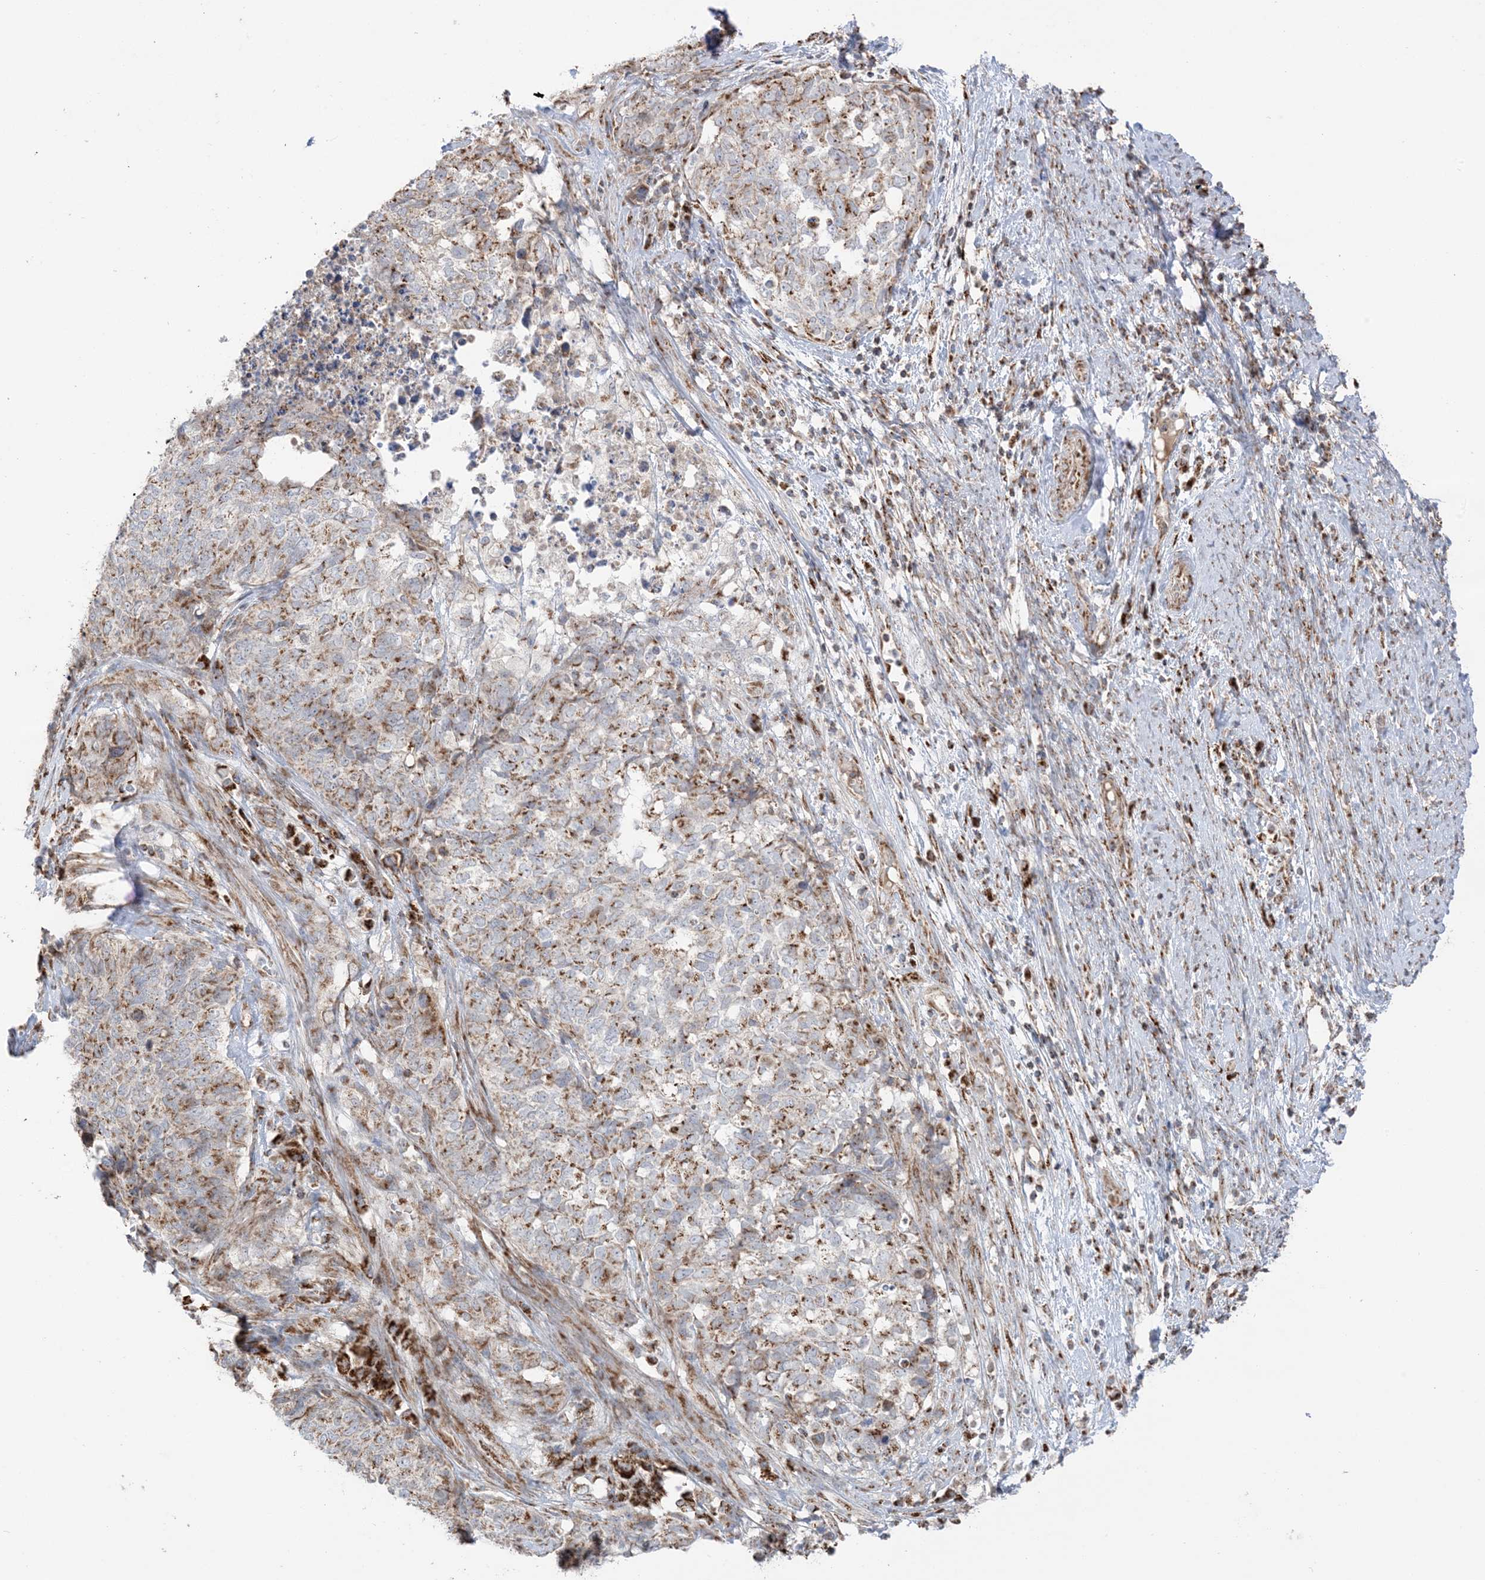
{"staining": {"intensity": "moderate", "quantity": ">75%", "location": "cytoplasmic/membranous"}, "tissue": "cervical cancer", "cell_type": "Tumor cells", "image_type": "cancer", "snomed": [{"axis": "morphology", "description": "Squamous cell carcinoma, NOS"}, {"axis": "topography", "description": "Cervix"}], "caption": "A medium amount of moderate cytoplasmic/membranous positivity is seen in approximately >75% of tumor cells in cervical squamous cell carcinoma tissue.", "gene": "SLC25A12", "patient": {"sex": "female", "age": 63}}